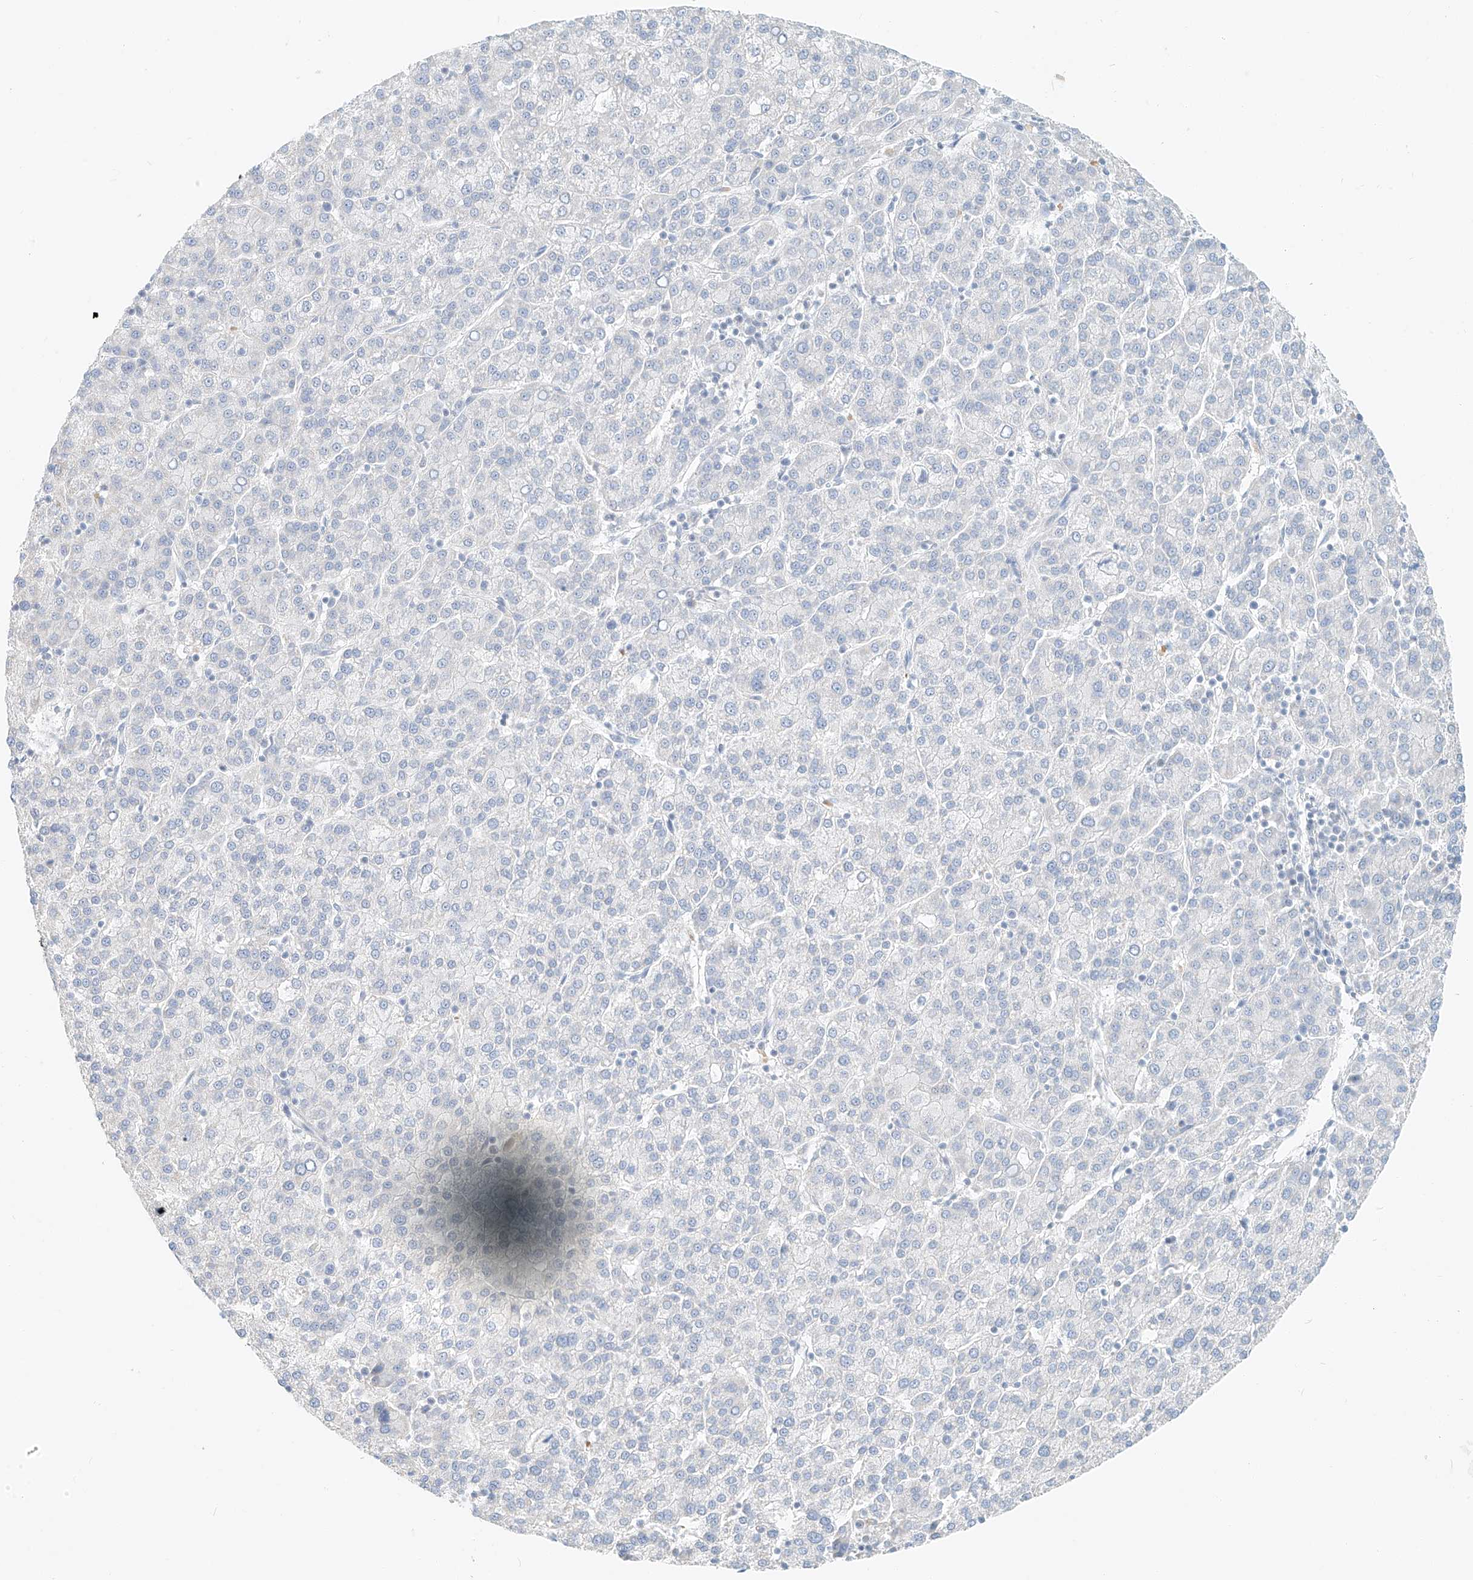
{"staining": {"intensity": "negative", "quantity": "none", "location": "none"}, "tissue": "liver cancer", "cell_type": "Tumor cells", "image_type": "cancer", "snomed": [{"axis": "morphology", "description": "Carcinoma, Hepatocellular, NOS"}, {"axis": "topography", "description": "Liver"}], "caption": "High power microscopy histopathology image of an IHC histopathology image of liver cancer, revealing no significant positivity in tumor cells.", "gene": "PGC", "patient": {"sex": "female", "age": 58}}